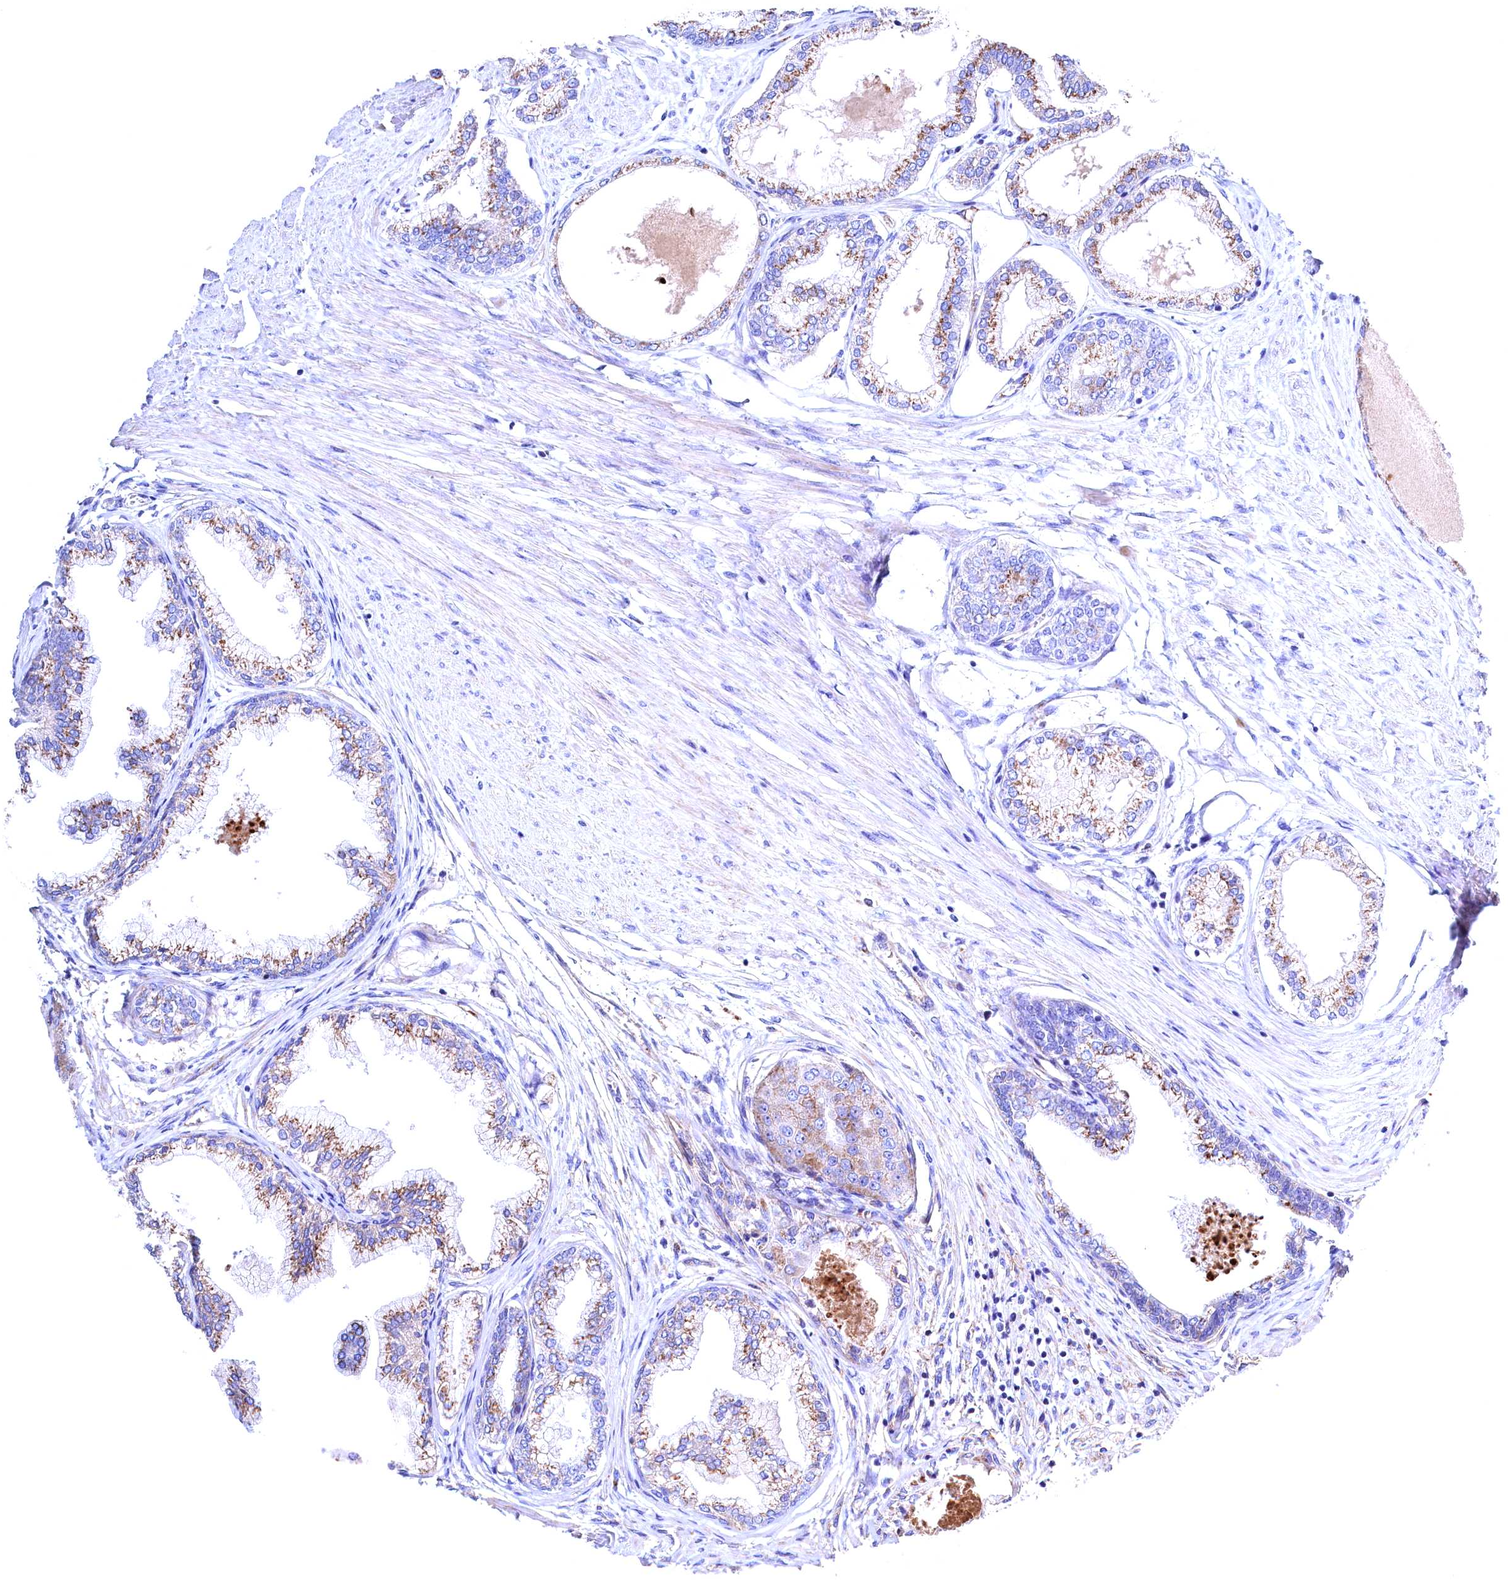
{"staining": {"intensity": "moderate", "quantity": ">75%", "location": "cytoplasmic/membranous"}, "tissue": "prostate cancer", "cell_type": "Tumor cells", "image_type": "cancer", "snomed": [{"axis": "morphology", "description": "Adenocarcinoma, Low grade"}, {"axis": "topography", "description": "Prostate"}], "caption": "Immunohistochemical staining of human low-grade adenocarcinoma (prostate) demonstrates medium levels of moderate cytoplasmic/membranous staining in approximately >75% of tumor cells.", "gene": "GPR108", "patient": {"sex": "male", "age": 63}}